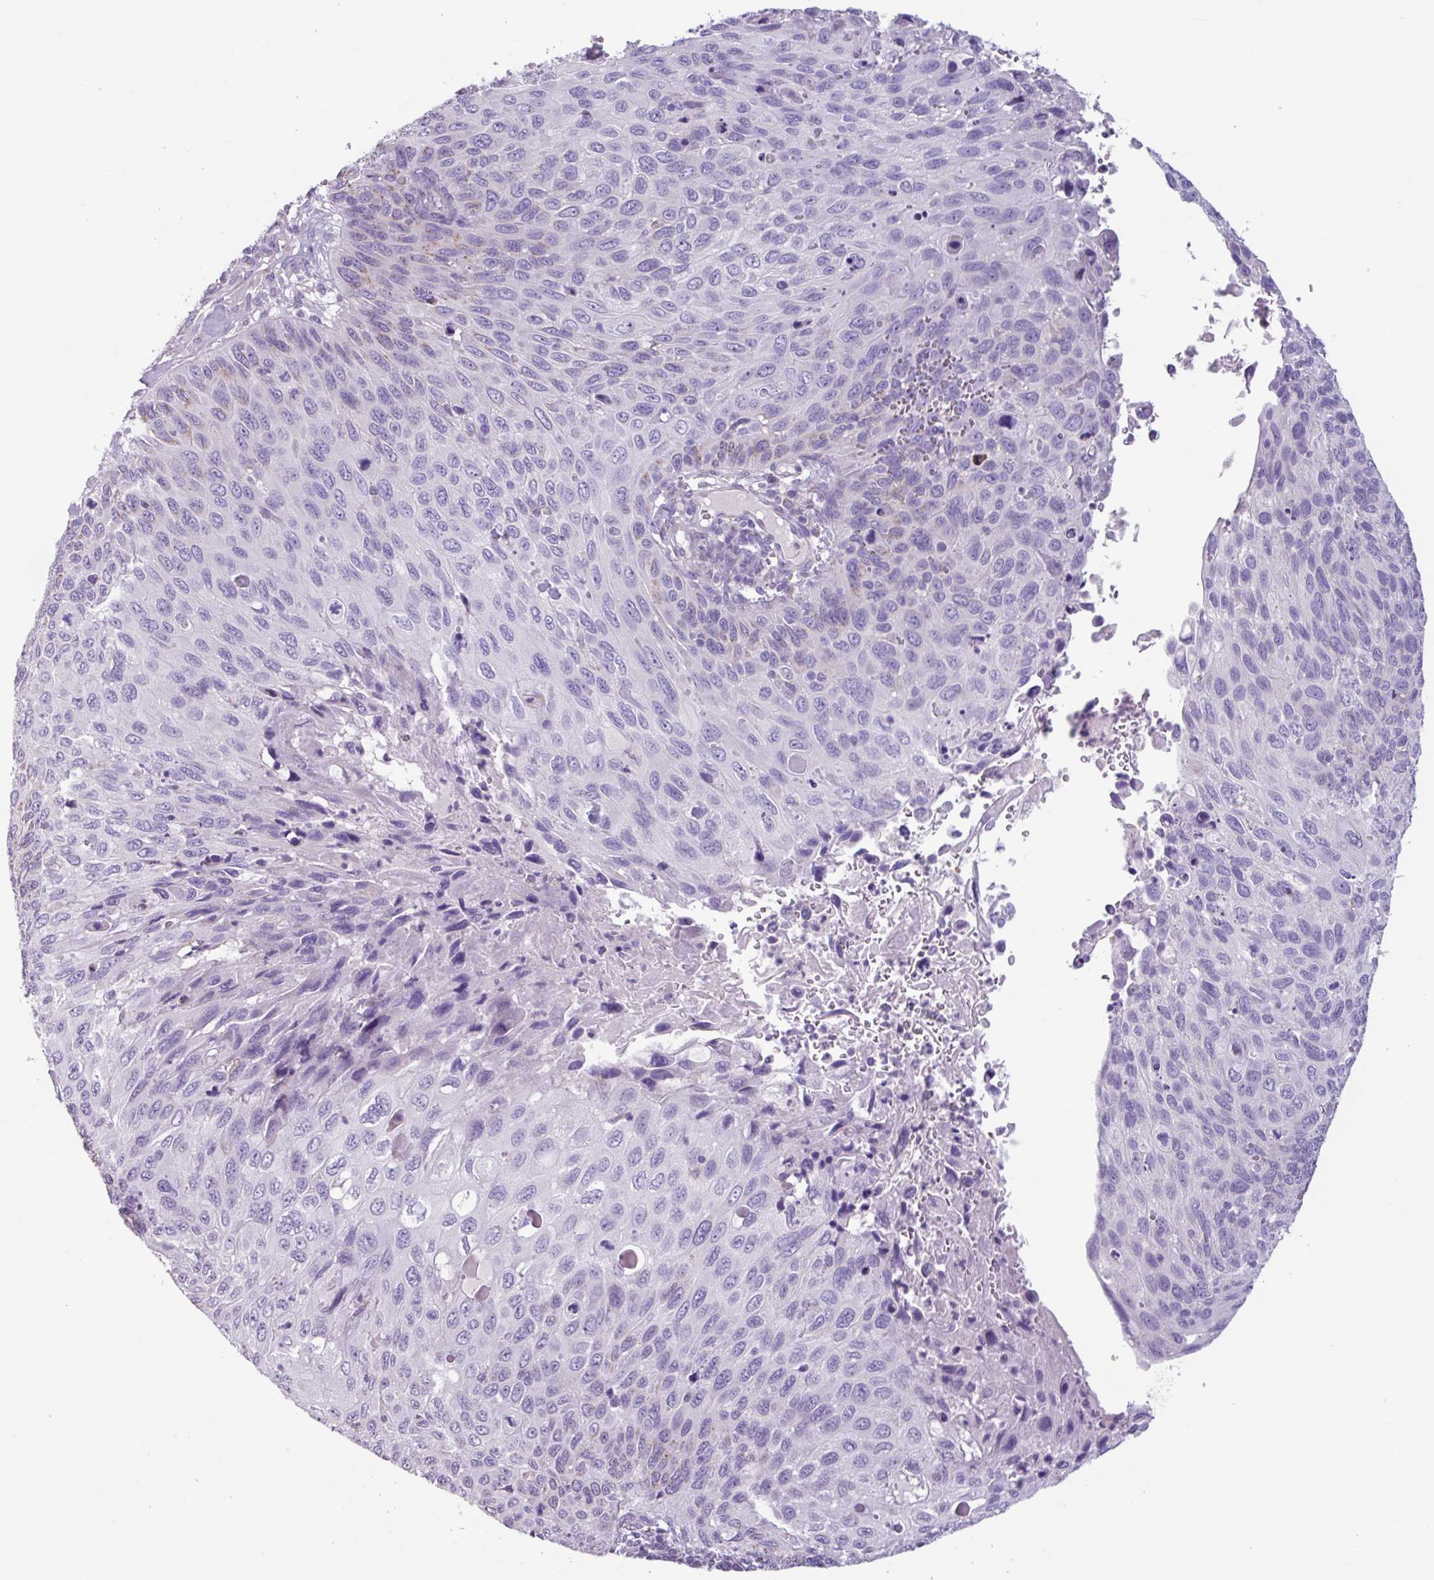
{"staining": {"intensity": "weak", "quantity": "<25%", "location": "cytoplasmic/membranous"}, "tissue": "cervical cancer", "cell_type": "Tumor cells", "image_type": "cancer", "snomed": [{"axis": "morphology", "description": "Squamous cell carcinoma, NOS"}, {"axis": "topography", "description": "Cervix"}], "caption": "This is an immunohistochemistry micrograph of human cervical squamous cell carcinoma. There is no expression in tumor cells.", "gene": "ADGRE1", "patient": {"sex": "female", "age": 70}}